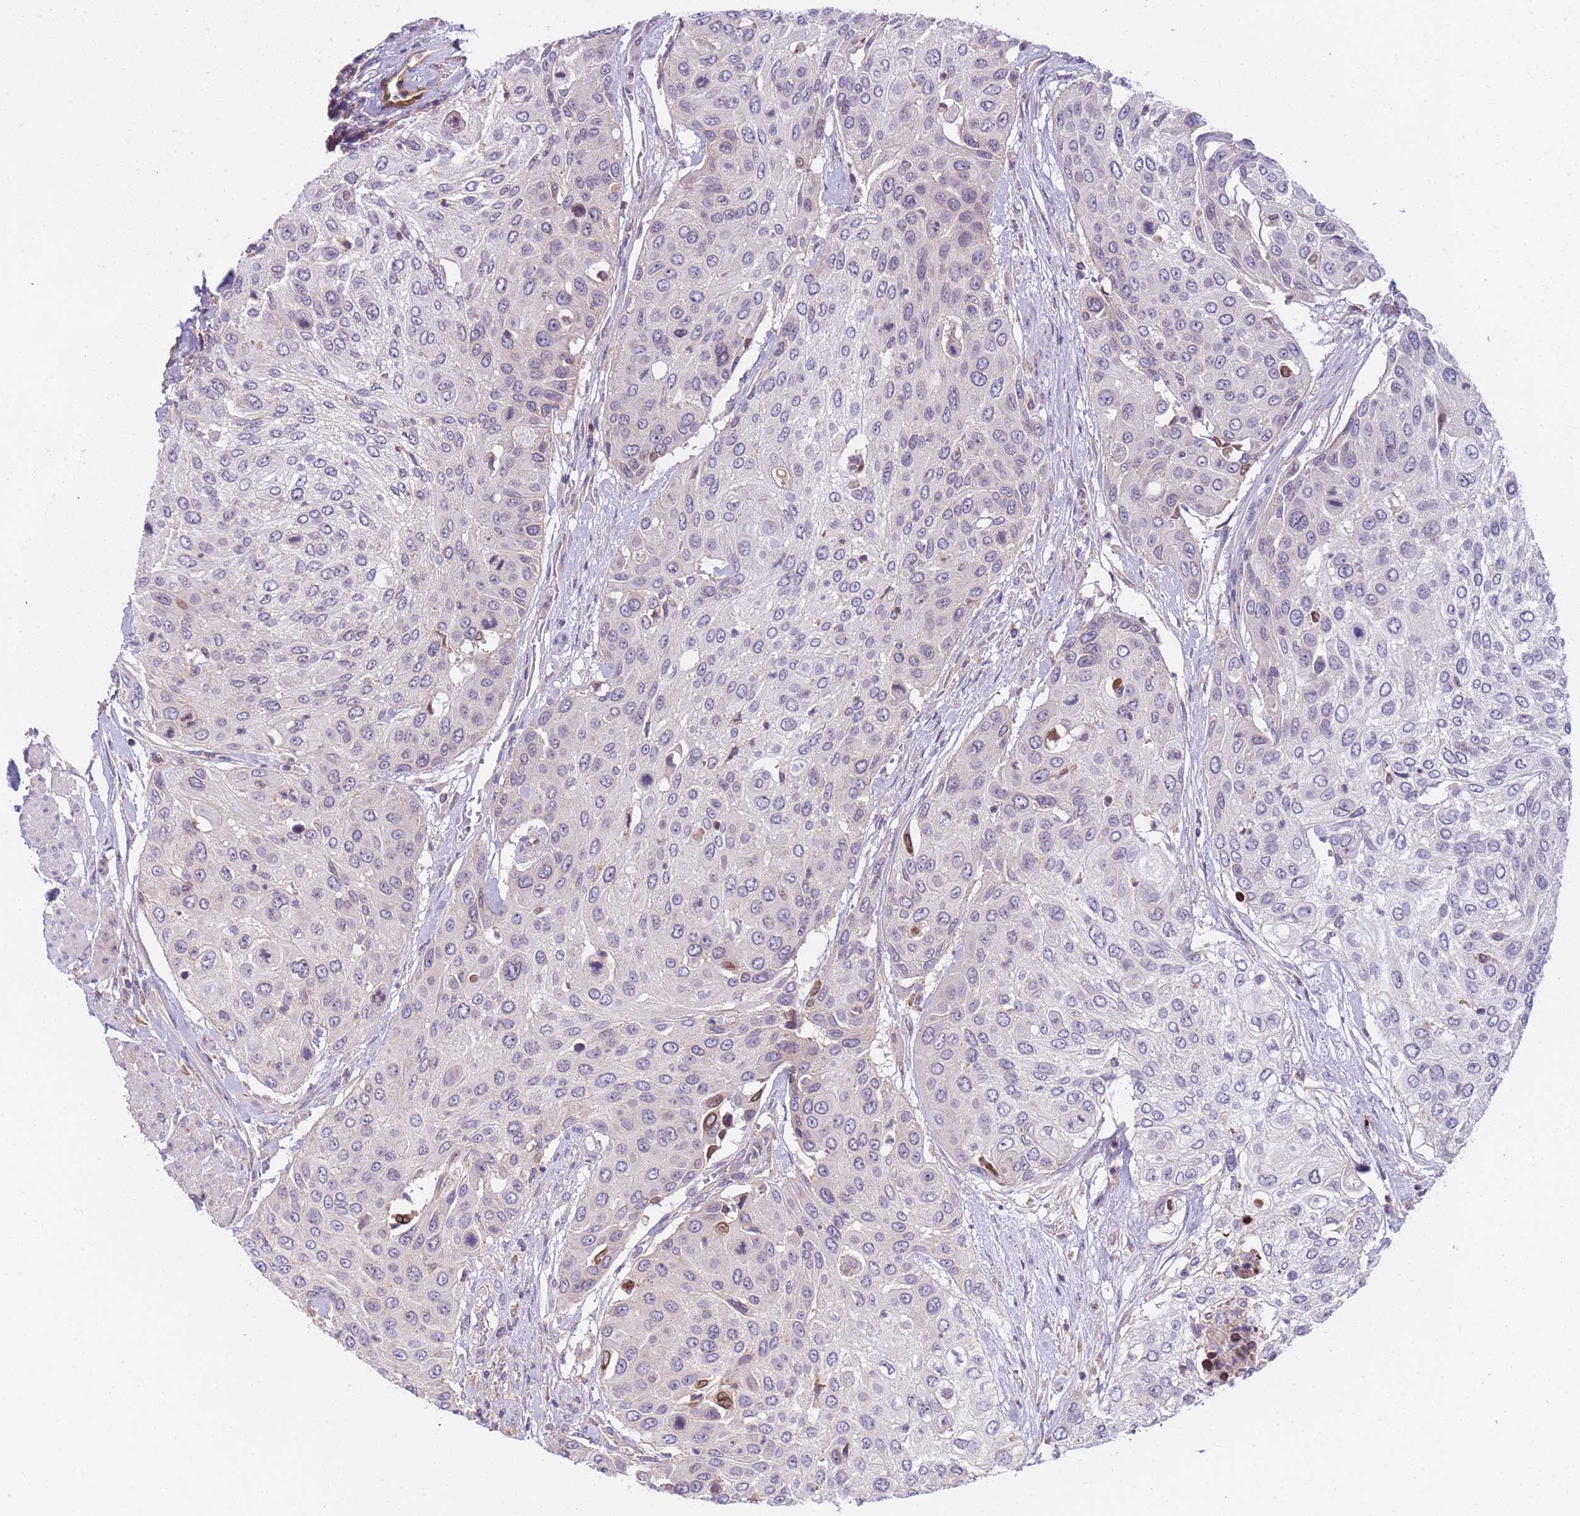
{"staining": {"intensity": "negative", "quantity": "none", "location": "none"}, "tissue": "urothelial cancer", "cell_type": "Tumor cells", "image_type": "cancer", "snomed": [{"axis": "morphology", "description": "Urothelial carcinoma, High grade"}, {"axis": "topography", "description": "Urinary bladder"}], "caption": "Tumor cells are negative for protein expression in human urothelial cancer.", "gene": "PLCXD3", "patient": {"sex": "female", "age": 79}}